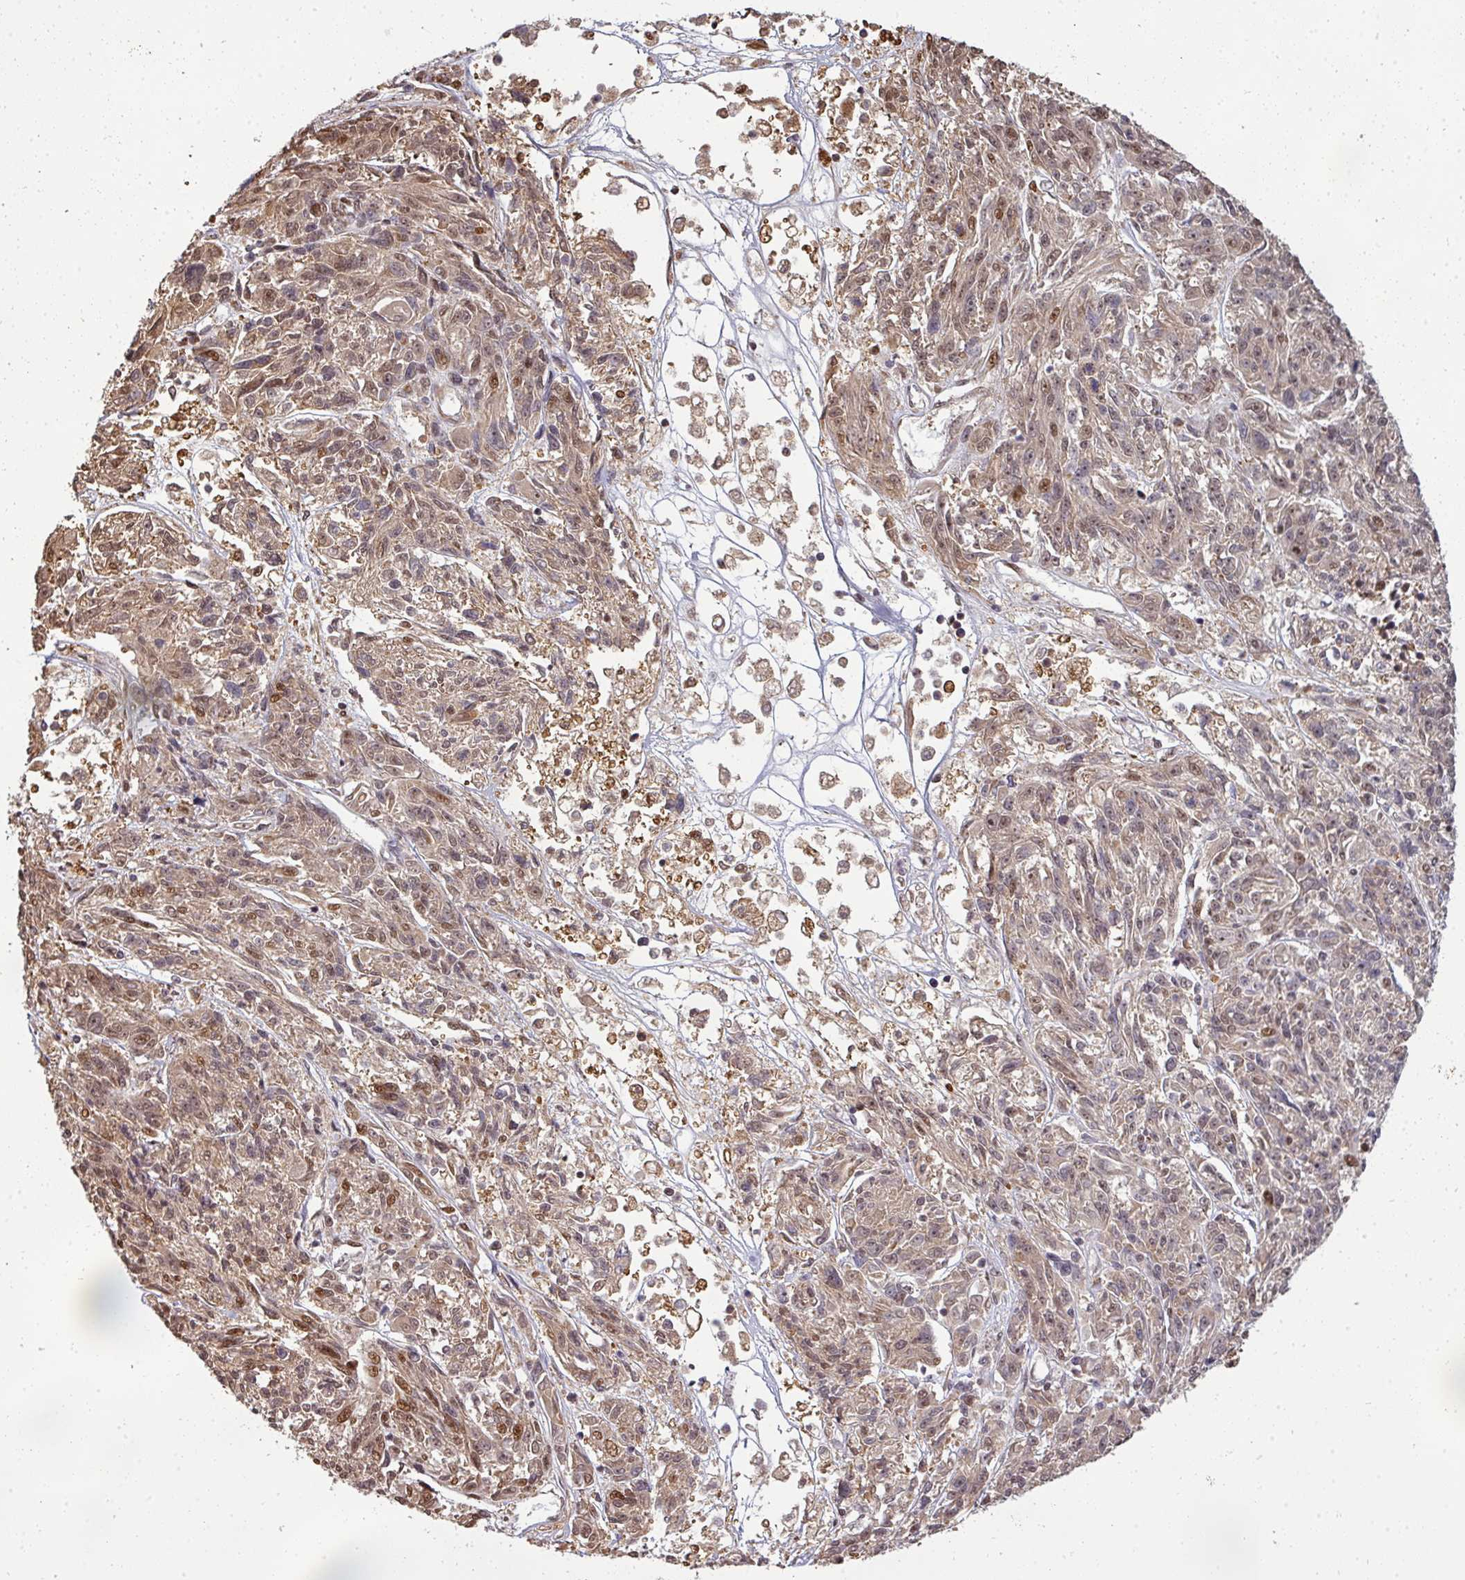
{"staining": {"intensity": "strong", "quantity": "25%-75%", "location": "cytoplasmic/membranous,nuclear"}, "tissue": "melanoma", "cell_type": "Tumor cells", "image_type": "cancer", "snomed": [{"axis": "morphology", "description": "Malignant melanoma, NOS"}, {"axis": "topography", "description": "Skin"}], "caption": "A micrograph showing strong cytoplasmic/membranous and nuclear expression in approximately 25%-75% of tumor cells in melanoma, as visualized by brown immunohistochemical staining.", "gene": "PATZ1", "patient": {"sex": "male", "age": 53}}